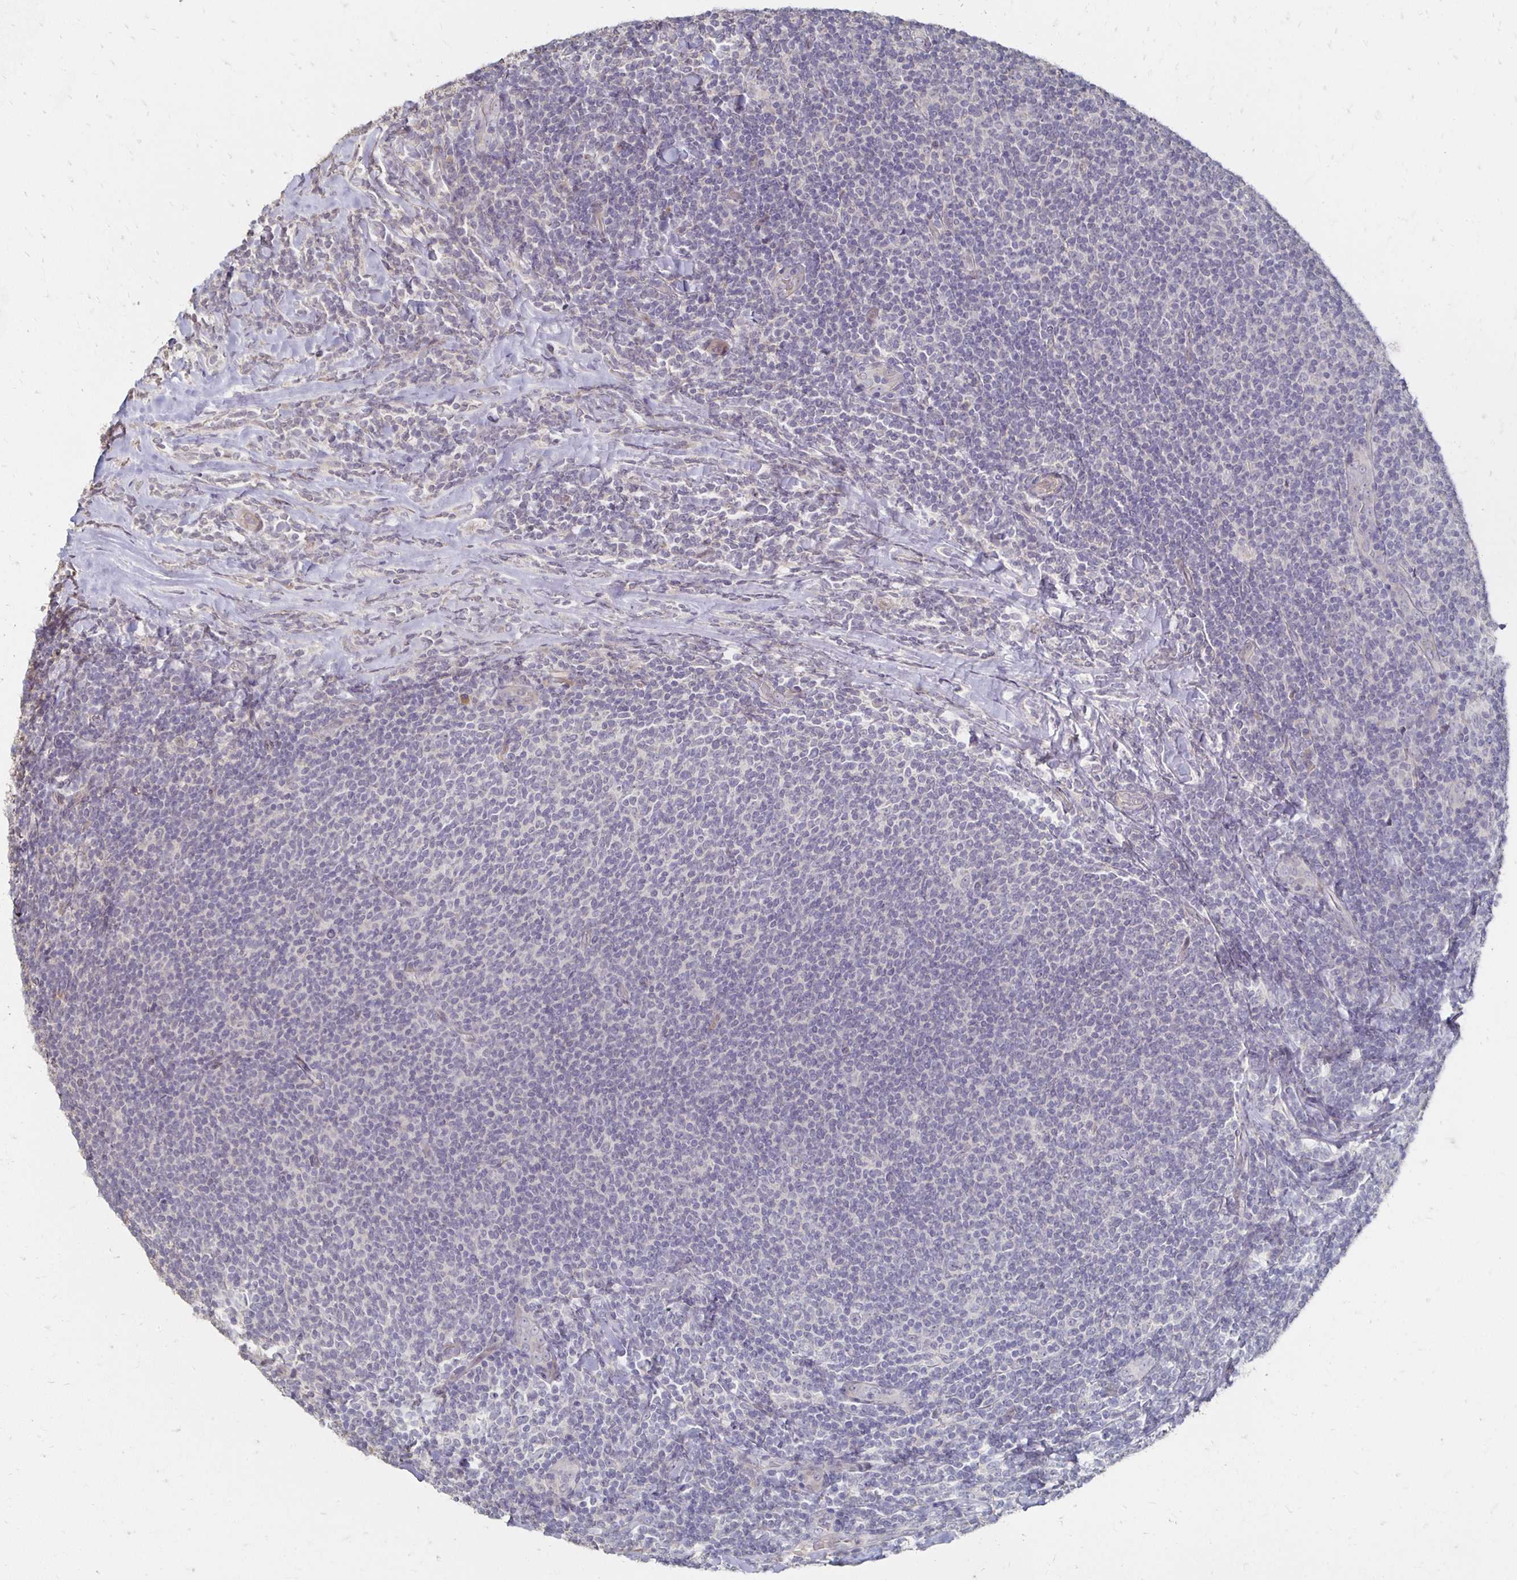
{"staining": {"intensity": "negative", "quantity": "none", "location": "none"}, "tissue": "lymphoma", "cell_type": "Tumor cells", "image_type": "cancer", "snomed": [{"axis": "morphology", "description": "Malignant lymphoma, non-Hodgkin's type, Low grade"}, {"axis": "topography", "description": "Lymph node"}], "caption": "A photomicrograph of human lymphoma is negative for staining in tumor cells.", "gene": "ZNF727", "patient": {"sex": "male", "age": 52}}